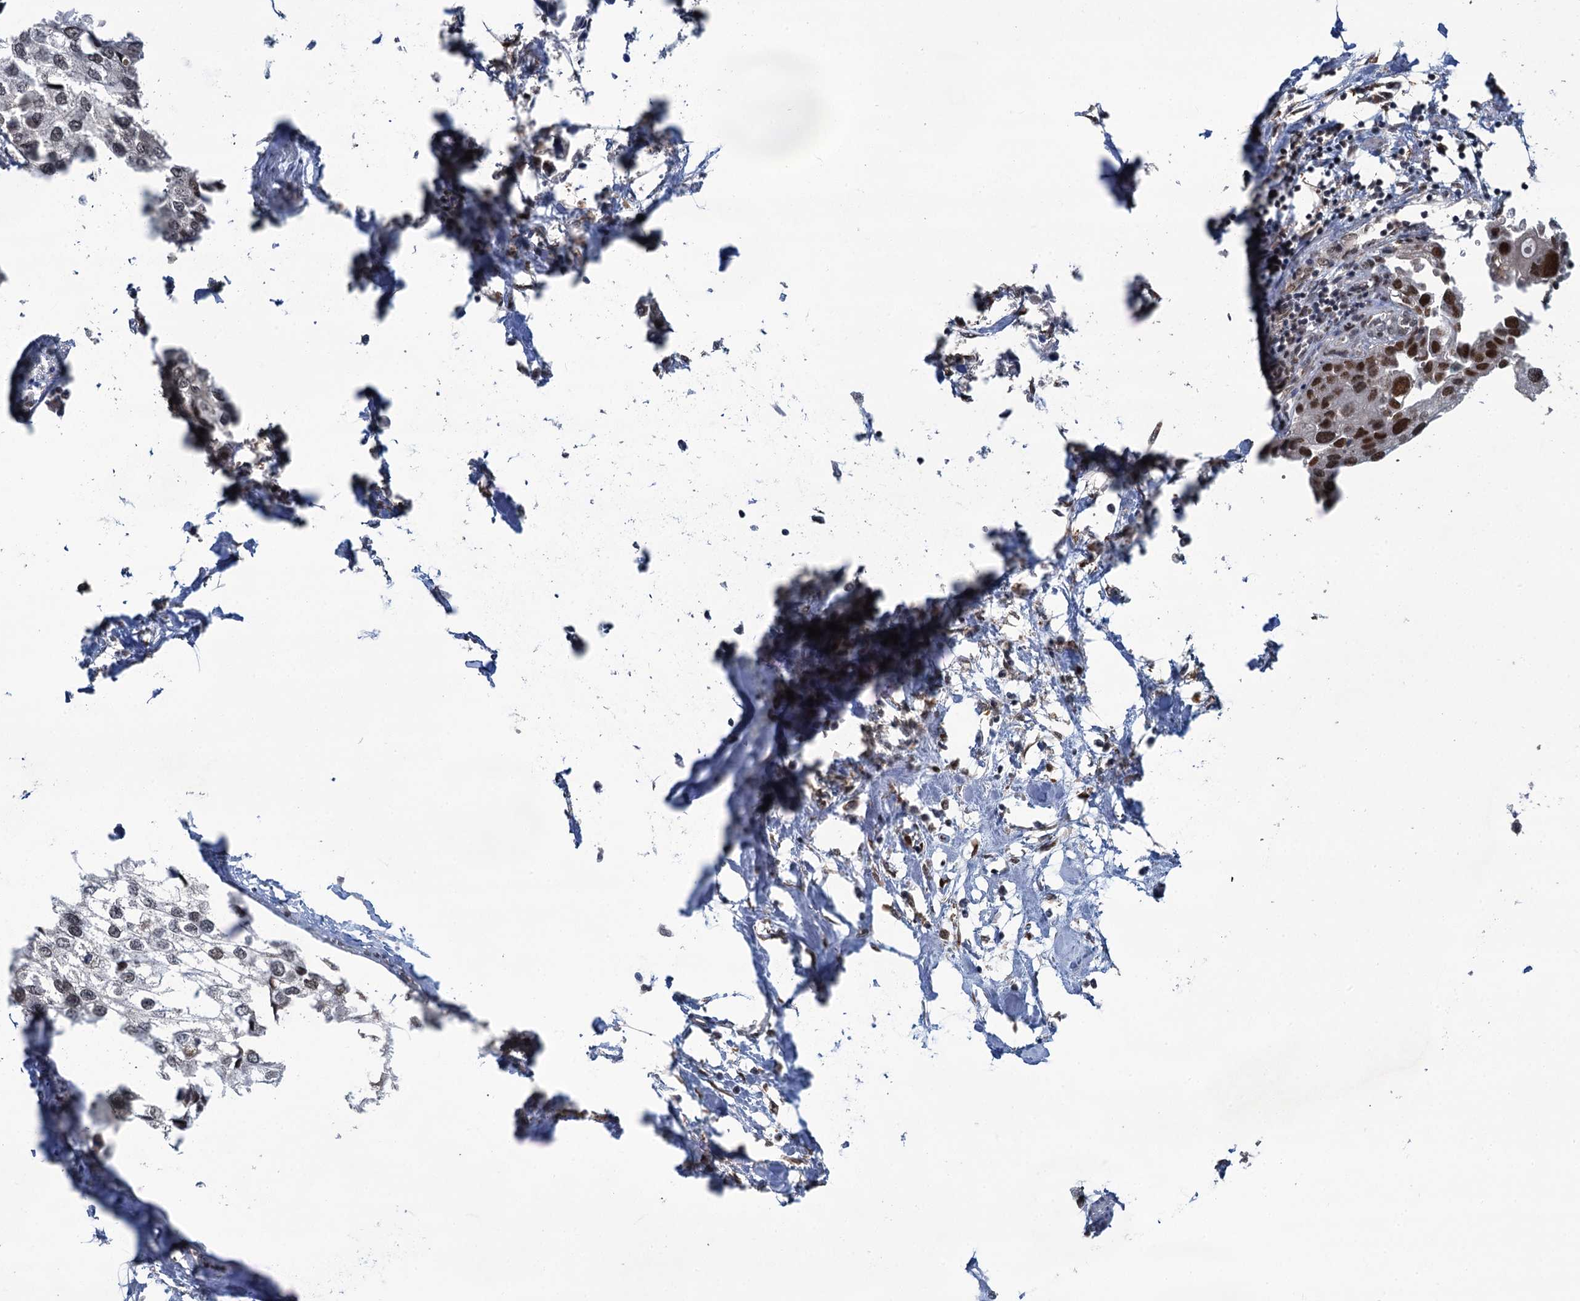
{"staining": {"intensity": "moderate", "quantity": "25%-75%", "location": "nuclear"}, "tissue": "urothelial cancer", "cell_type": "Tumor cells", "image_type": "cancer", "snomed": [{"axis": "morphology", "description": "Urothelial carcinoma, High grade"}, {"axis": "topography", "description": "Urinary bladder"}], "caption": "Immunohistochemistry of human urothelial carcinoma (high-grade) exhibits medium levels of moderate nuclear staining in approximately 25%-75% of tumor cells. (DAB IHC, brown staining for protein, blue staining for nuclei).", "gene": "PPHLN1", "patient": {"sex": "male", "age": 64}}